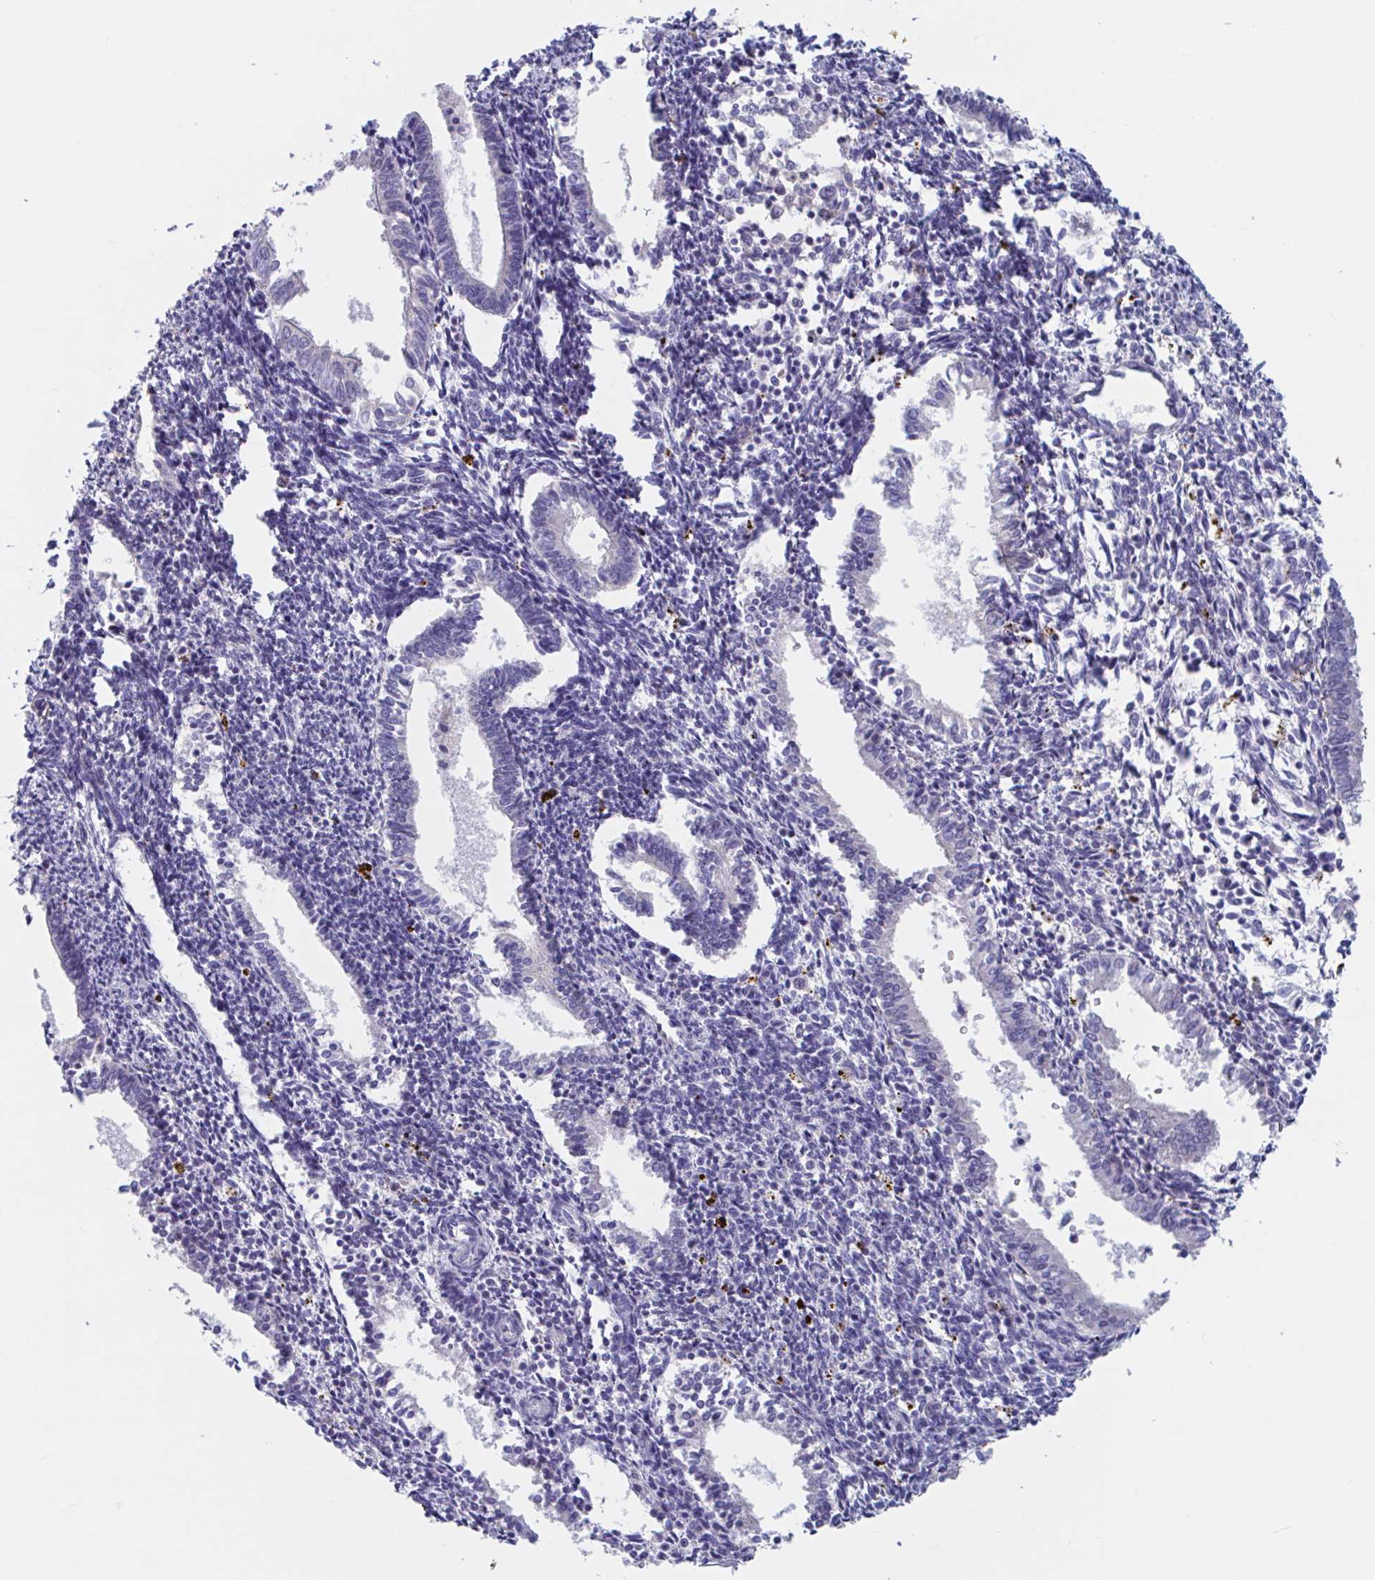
{"staining": {"intensity": "negative", "quantity": "none", "location": "none"}, "tissue": "endometrium", "cell_type": "Cells in endometrial stroma", "image_type": "normal", "snomed": [{"axis": "morphology", "description": "Normal tissue, NOS"}, {"axis": "topography", "description": "Endometrium"}], "caption": "A high-resolution photomicrograph shows immunohistochemistry staining of benign endometrium, which reveals no significant staining in cells in endometrial stroma.", "gene": "ZNHIT2", "patient": {"sex": "female", "age": 41}}